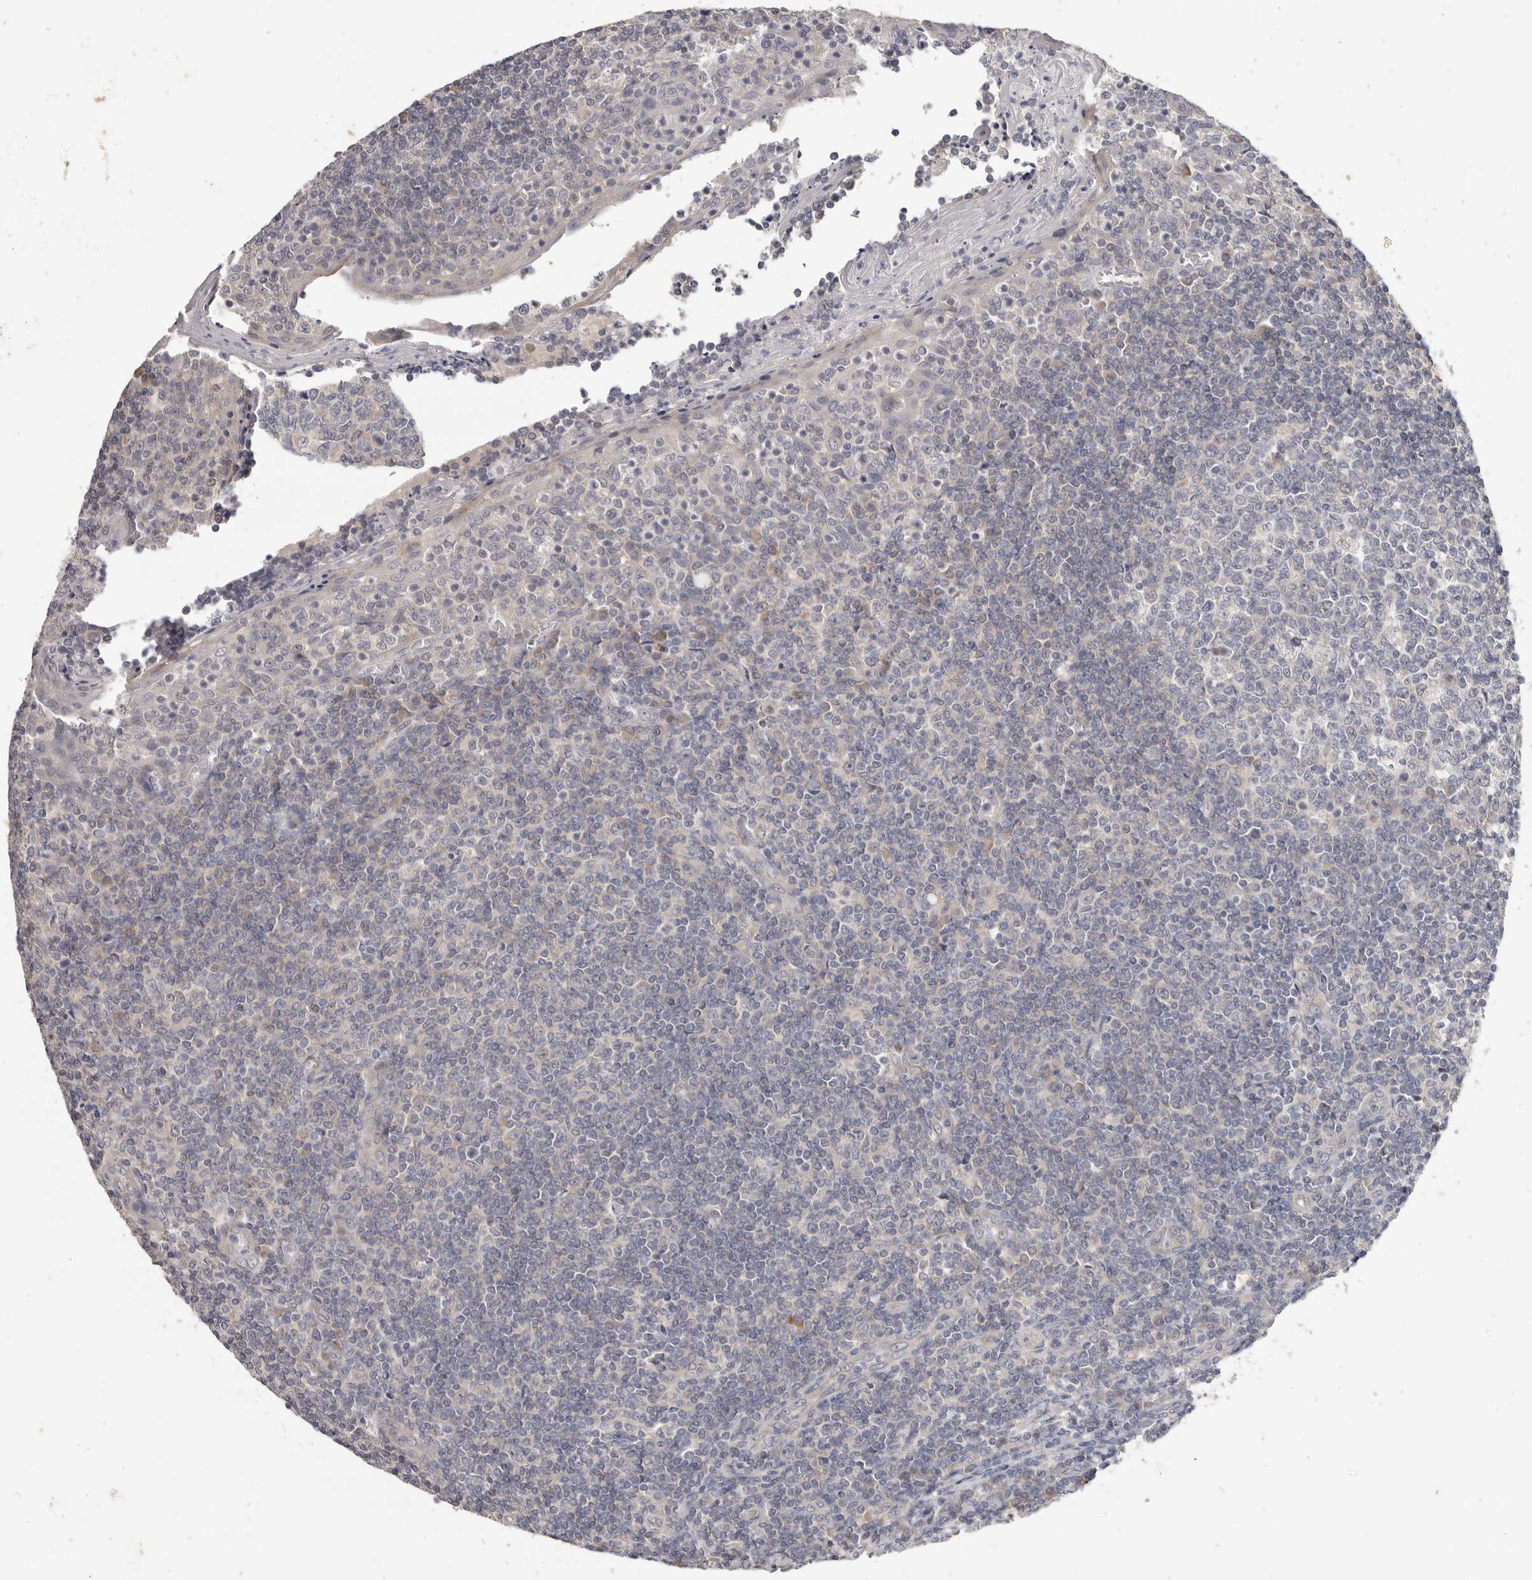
{"staining": {"intensity": "negative", "quantity": "none", "location": "none"}, "tissue": "tonsil", "cell_type": "Germinal center cells", "image_type": "normal", "snomed": [{"axis": "morphology", "description": "Normal tissue, NOS"}, {"axis": "topography", "description": "Tonsil"}], "caption": "Immunohistochemistry of benign tonsil displays no positivity in germinal center cells. Brightfield microscopy of IHC stained with DAB (3,3'-diaminobenzidine) (brown) and hematoxylin (blue), captured at high magnification.", "gene": "WDR77", "patient": {"sex": "female", "age": 19}}